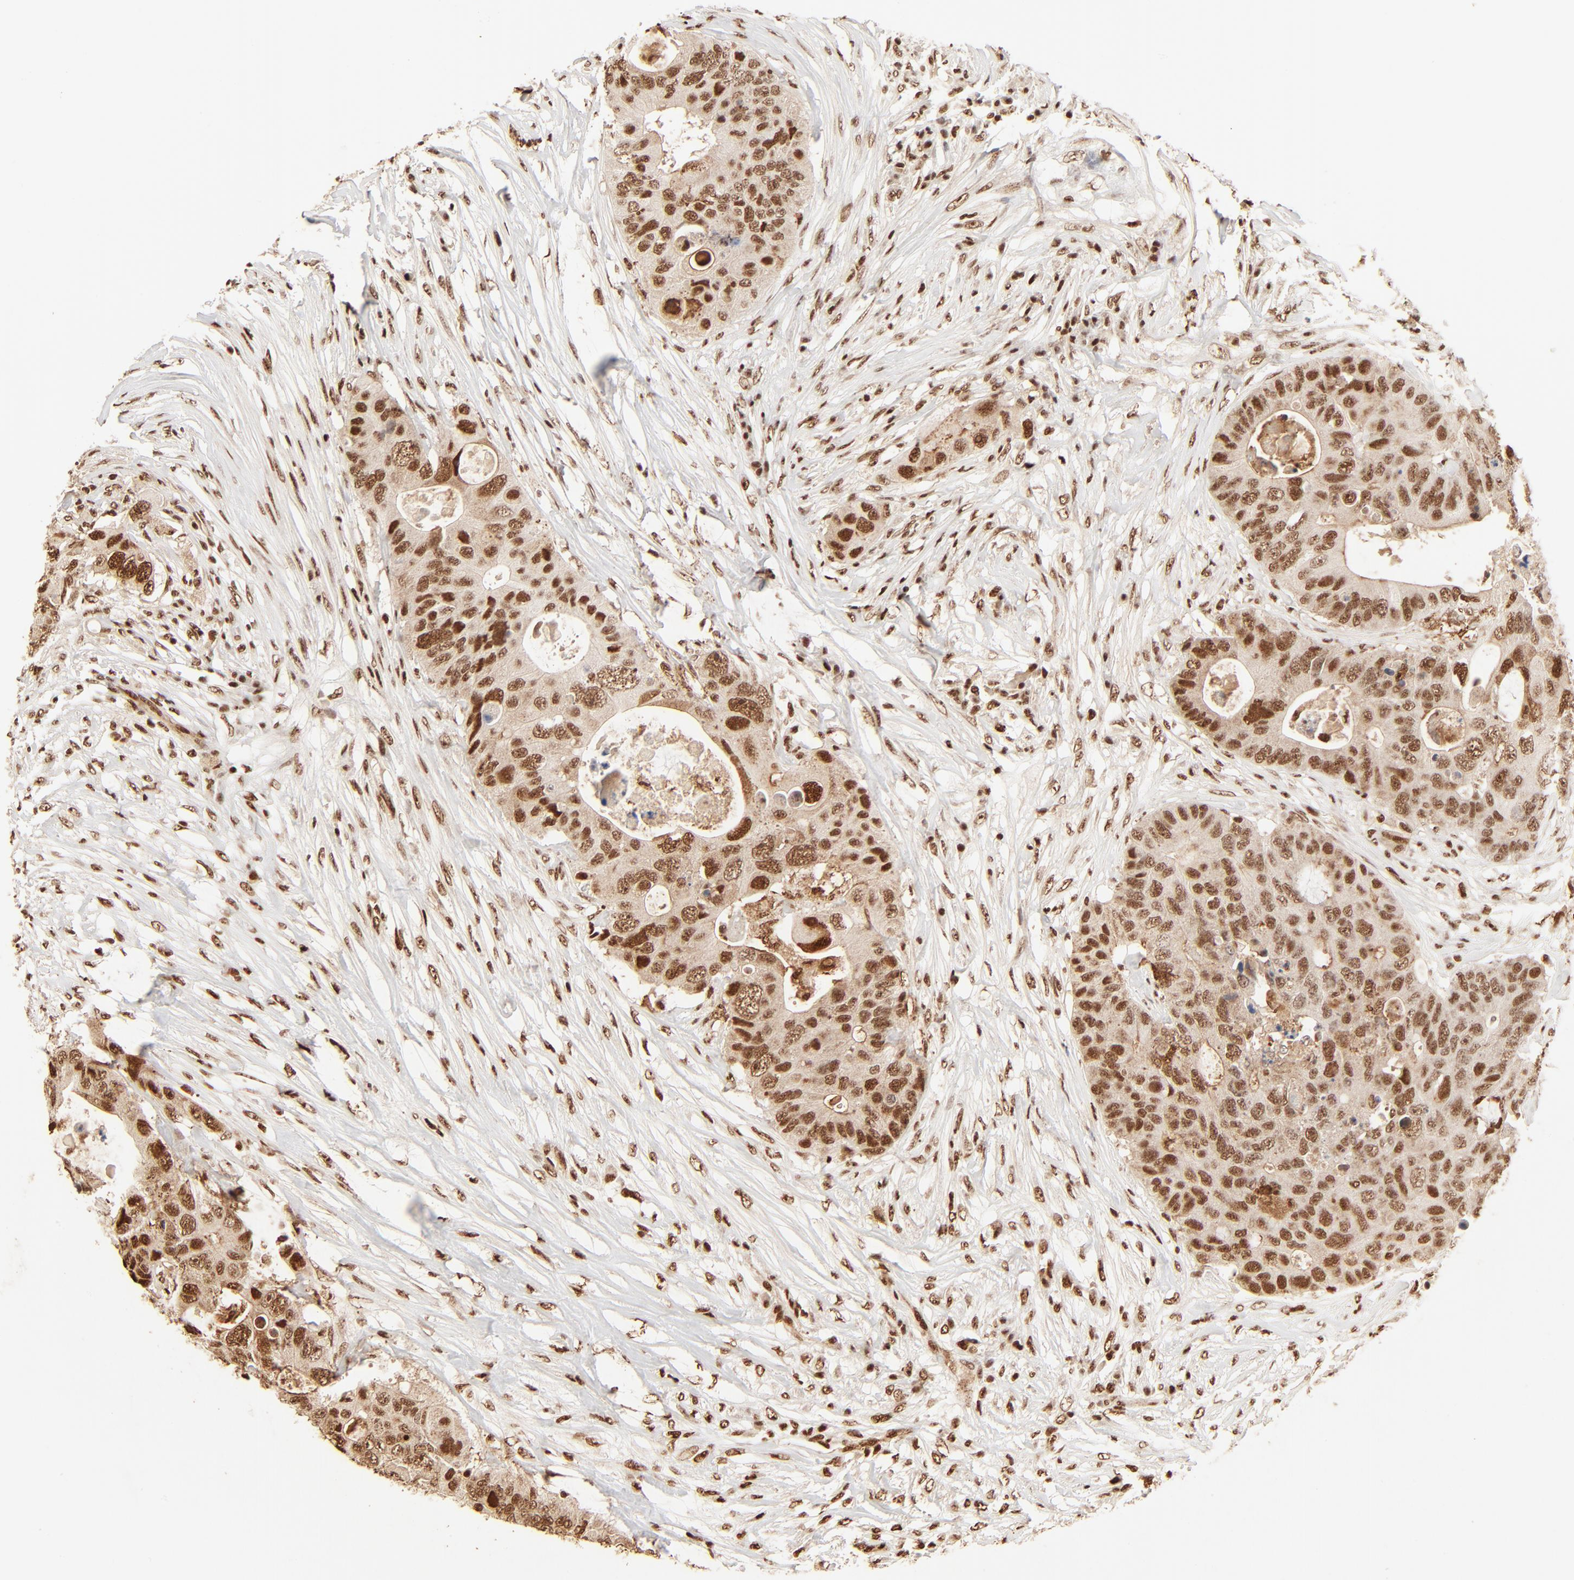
{"staining": {"intensity": "strong", "quantity": ">75%", "location": "cytoplasmic/membranous,nuclear"}, "tissue": "colorectal cancer", "cell_type": "Tumor cells", "image_type": "cancer", "snomed": [{"axis": "morphology", "description": "Adenocarcinoma, NOS"}, {"axis": "topography", "description": "Colon"}], "caption": "Protein expression analysis of human colorectal cancer reveals strong cytoplasmic/membranous and nuclear staining in about >75% of tumor cells.", "gene": "FAM50A", "patient": {"sex": "male", "age": 71}}